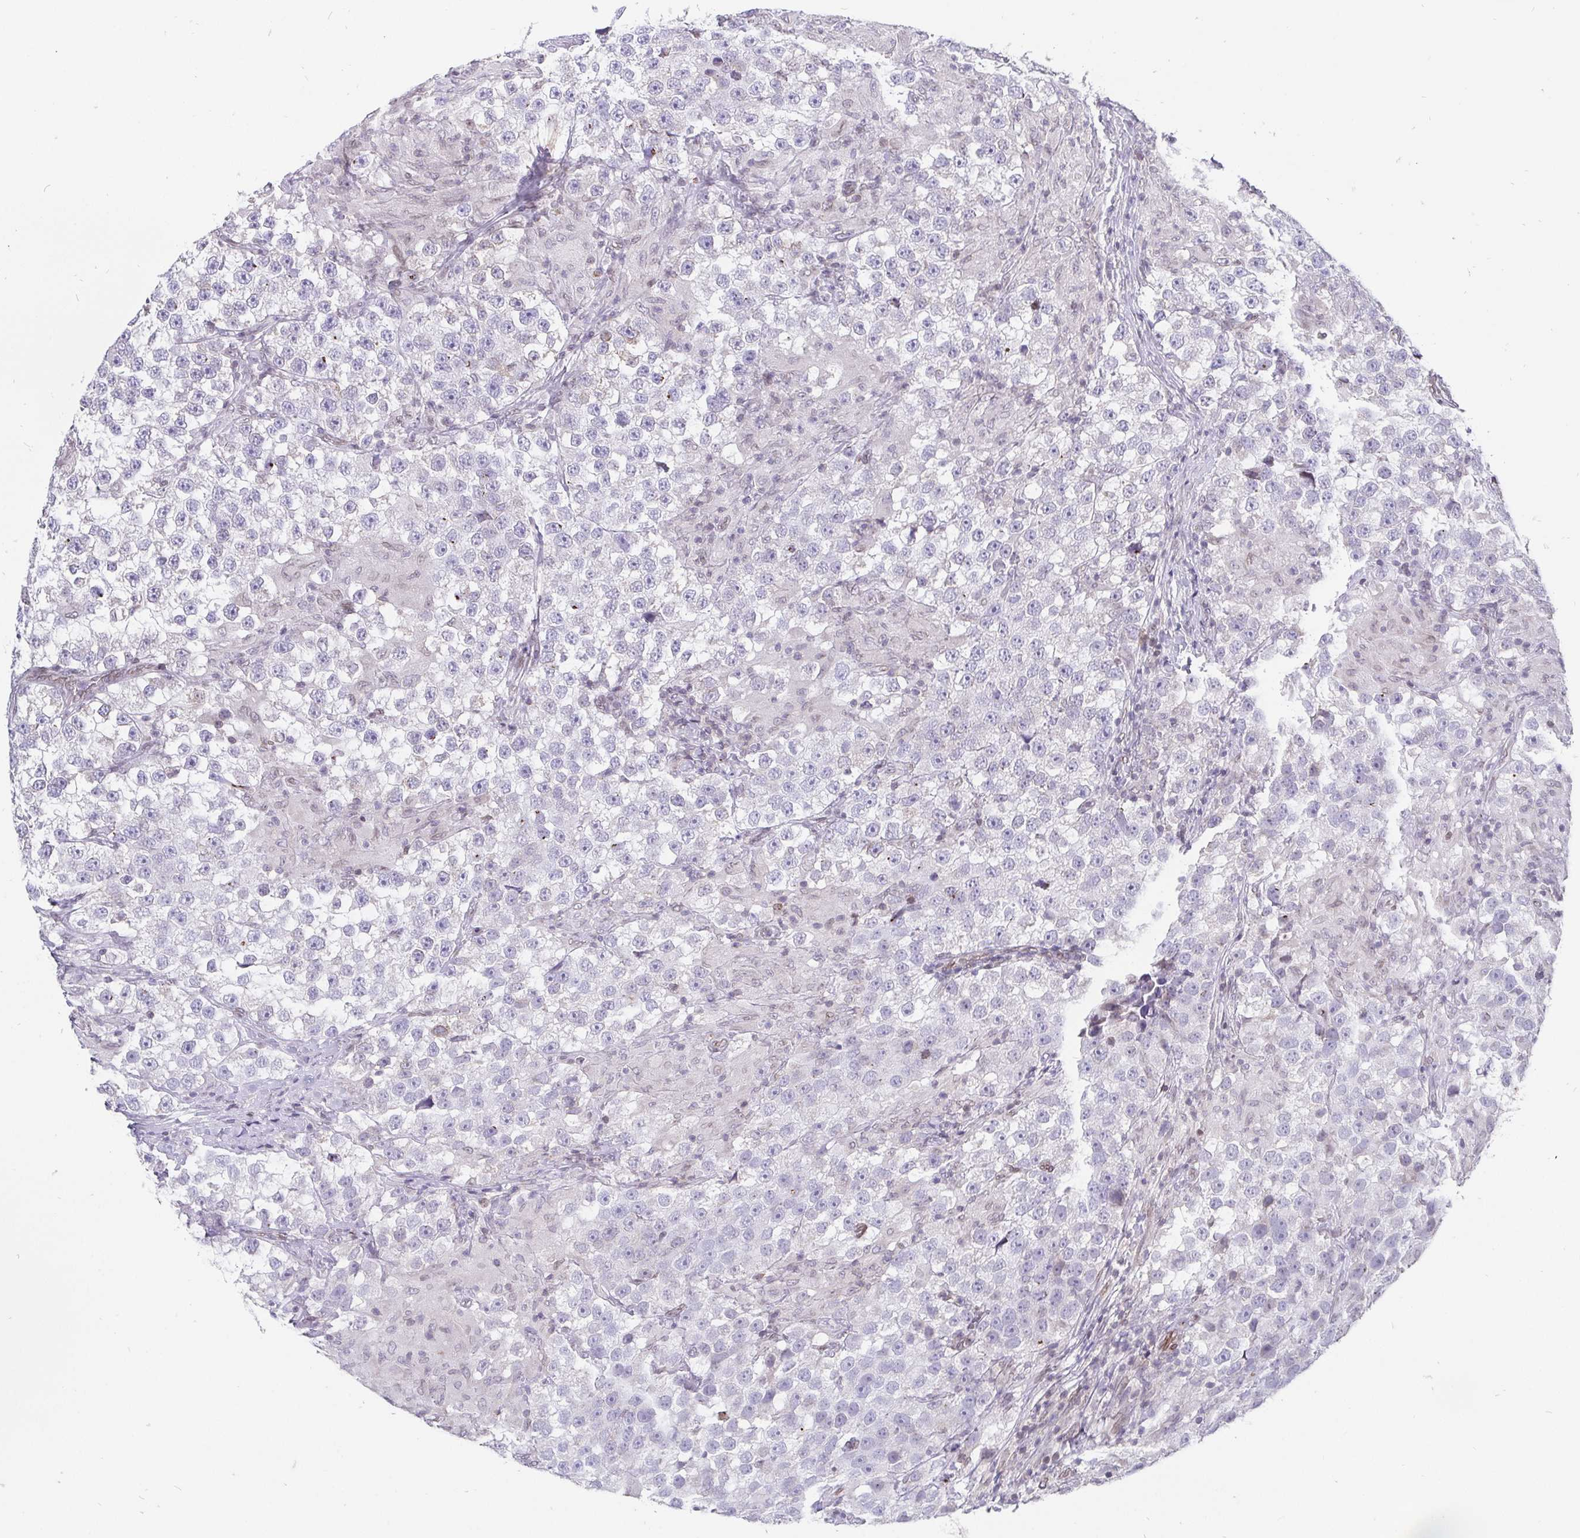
{"staining": {"intensity": "negative", "quantity": "none", "location": "none"}, "tissue": "testis cancer", "cell_type": "Tumor cells", "image_type": "cancer", "snomed": [{"axis": "morphology", "description": "Seminoma, NOS"}, {"axis": "topography", "description": "Testis"}], "caption": "High power microscopy micrograph of an immunohistochemistry photomicrograph of testis cancer (seminoma), revealing no significant expression in tumor cells.", "gene": "EMD", "patient": {"sex": "male", "age": 46}}